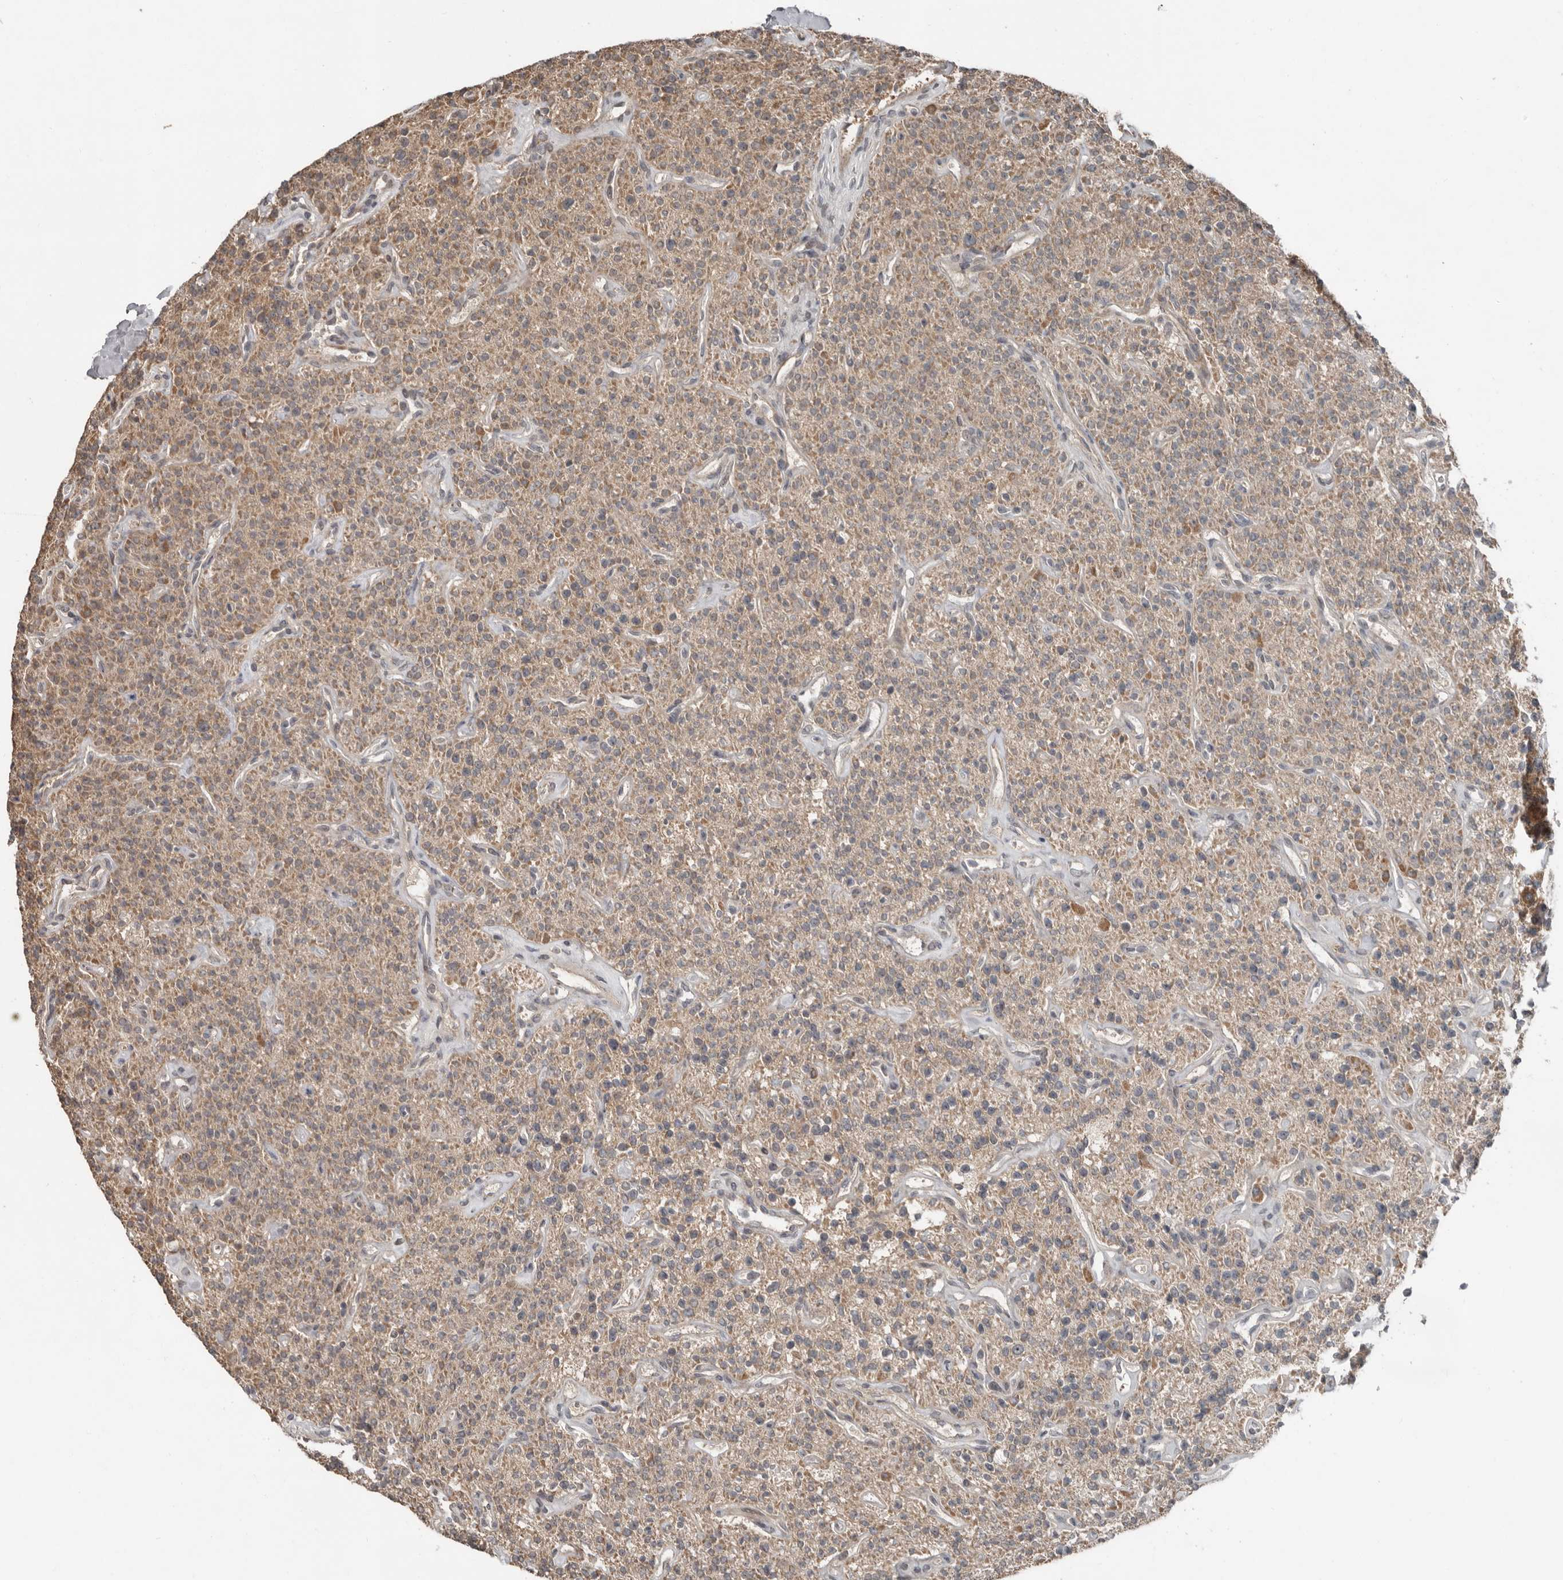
{"staining": {"intensity": "moderate", "quantity": ">75%", "location": "cytoplasmic/membranous"}, "tissue": "parathyroid gland", "cell_type": "Glandular cells", "image_type": "normal", "snomed": [{"axis": "morphology", "description": "Normal tissue, NOS"}, {"axis": "topography", "description": "Parathyroid gland"}], "caption": "Immunohistochemistry (IHC) histopathology image of normal parathyroid gland: parathyroid gland stained using immunohistochemistry reveals medium levels of moderate protein expression localized specifically in the cytoplasmic/membranous of glandular cells, appearing as a cytoplasmic/membranous brown color.", "gene": "SLC6A7", "patient": {"sex": "male", "age": 46}}